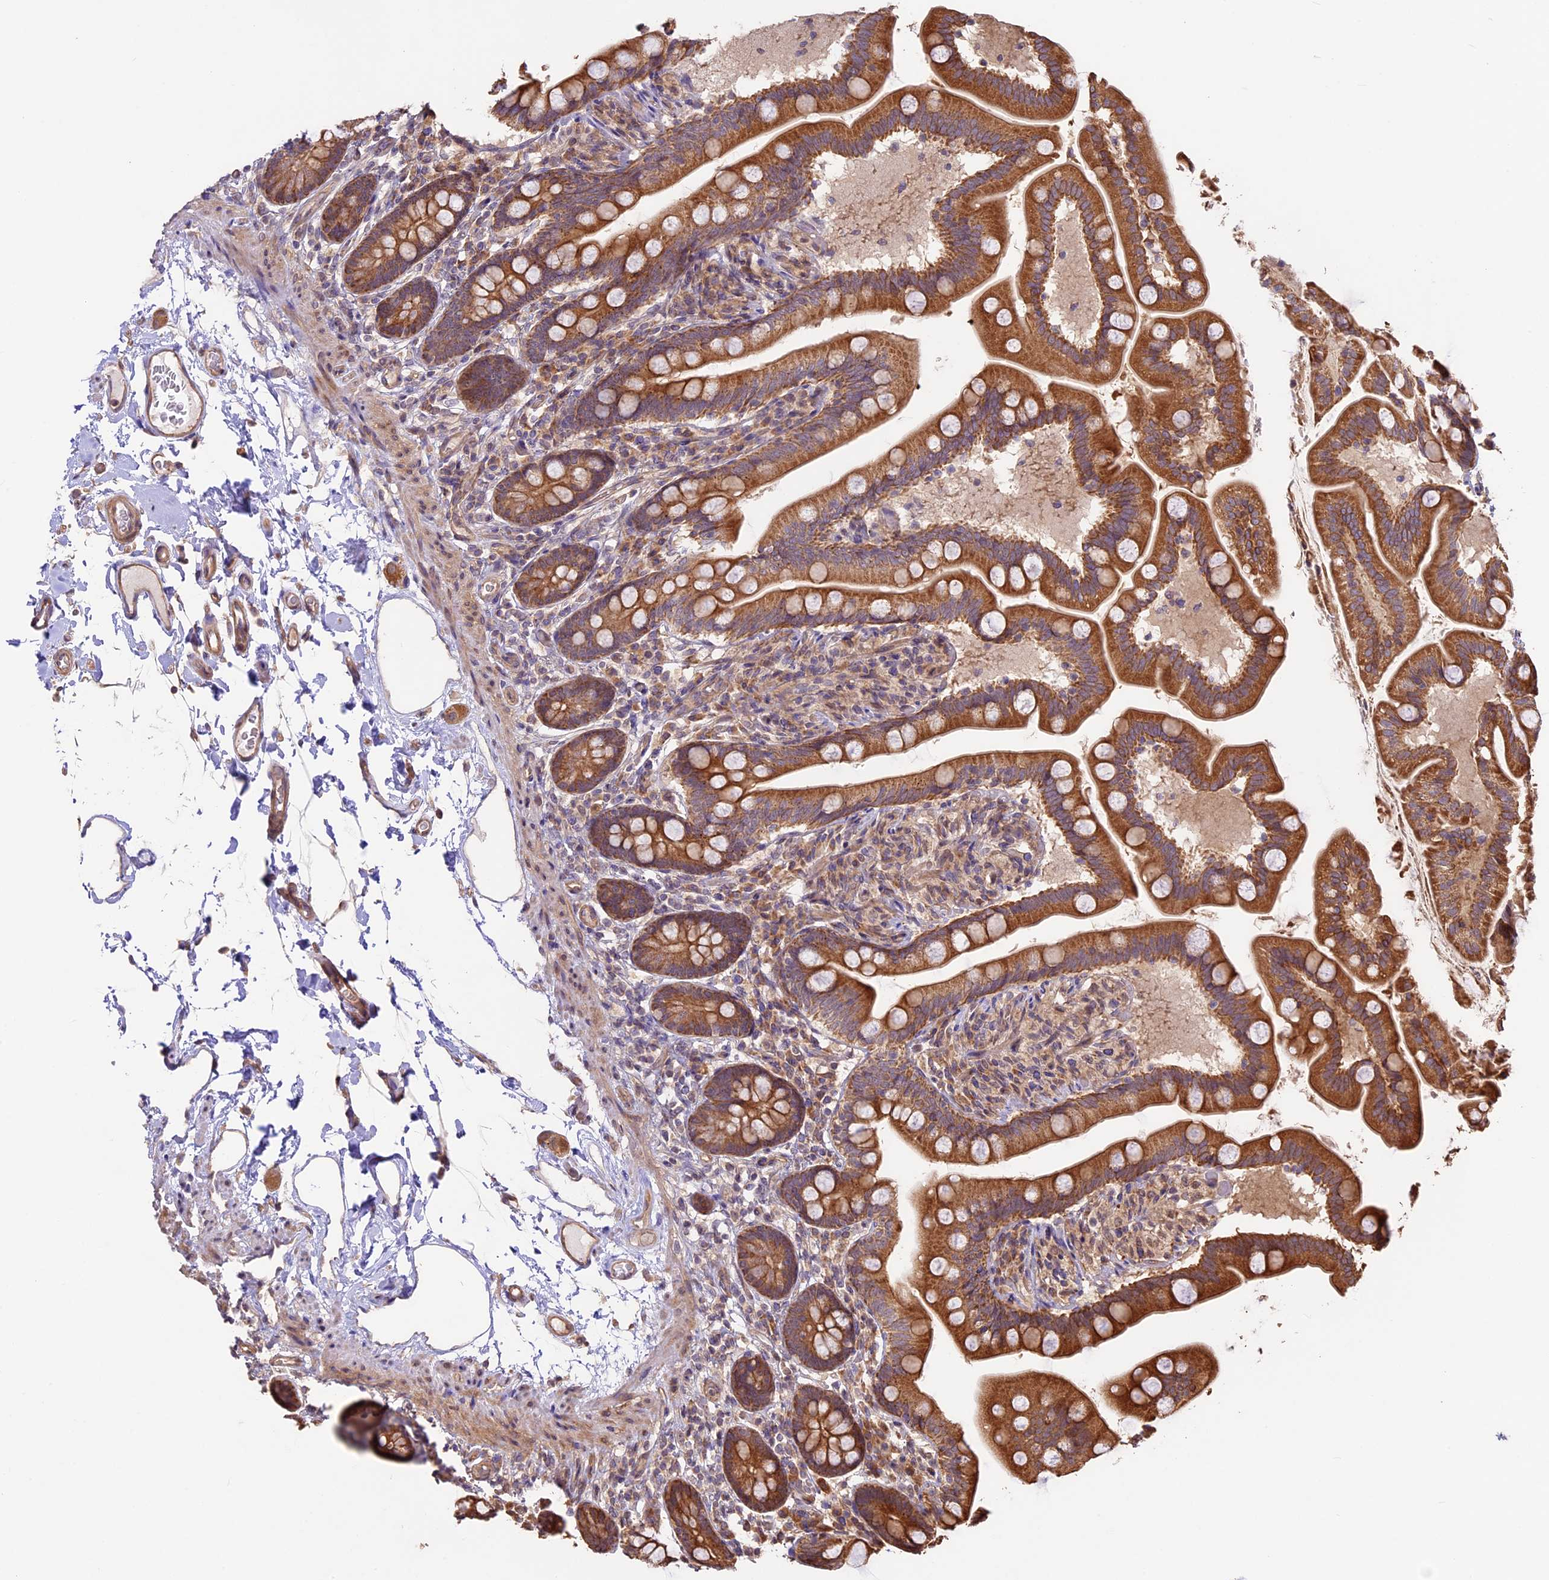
{"staining": {"intensity": "strong", "quantity": ">75%", "location": "cytoplasmic/membranous"}, "tissue": "small intestine", "cell_type": "Glandular cells", "image_type": "normal", "snomed": [{"axis": "morphology", "description": "Normal tissue, NOS"}, {"axis": "topography", "description": "Small intestine"}], "caption": "This image displays IHC staining of normal small intestine, with high strong cytoplasmic/membranous expression in about >75% of glandular cells.", "gene": "BCAS4", "patient": {"sex": "female", "age": 64}}